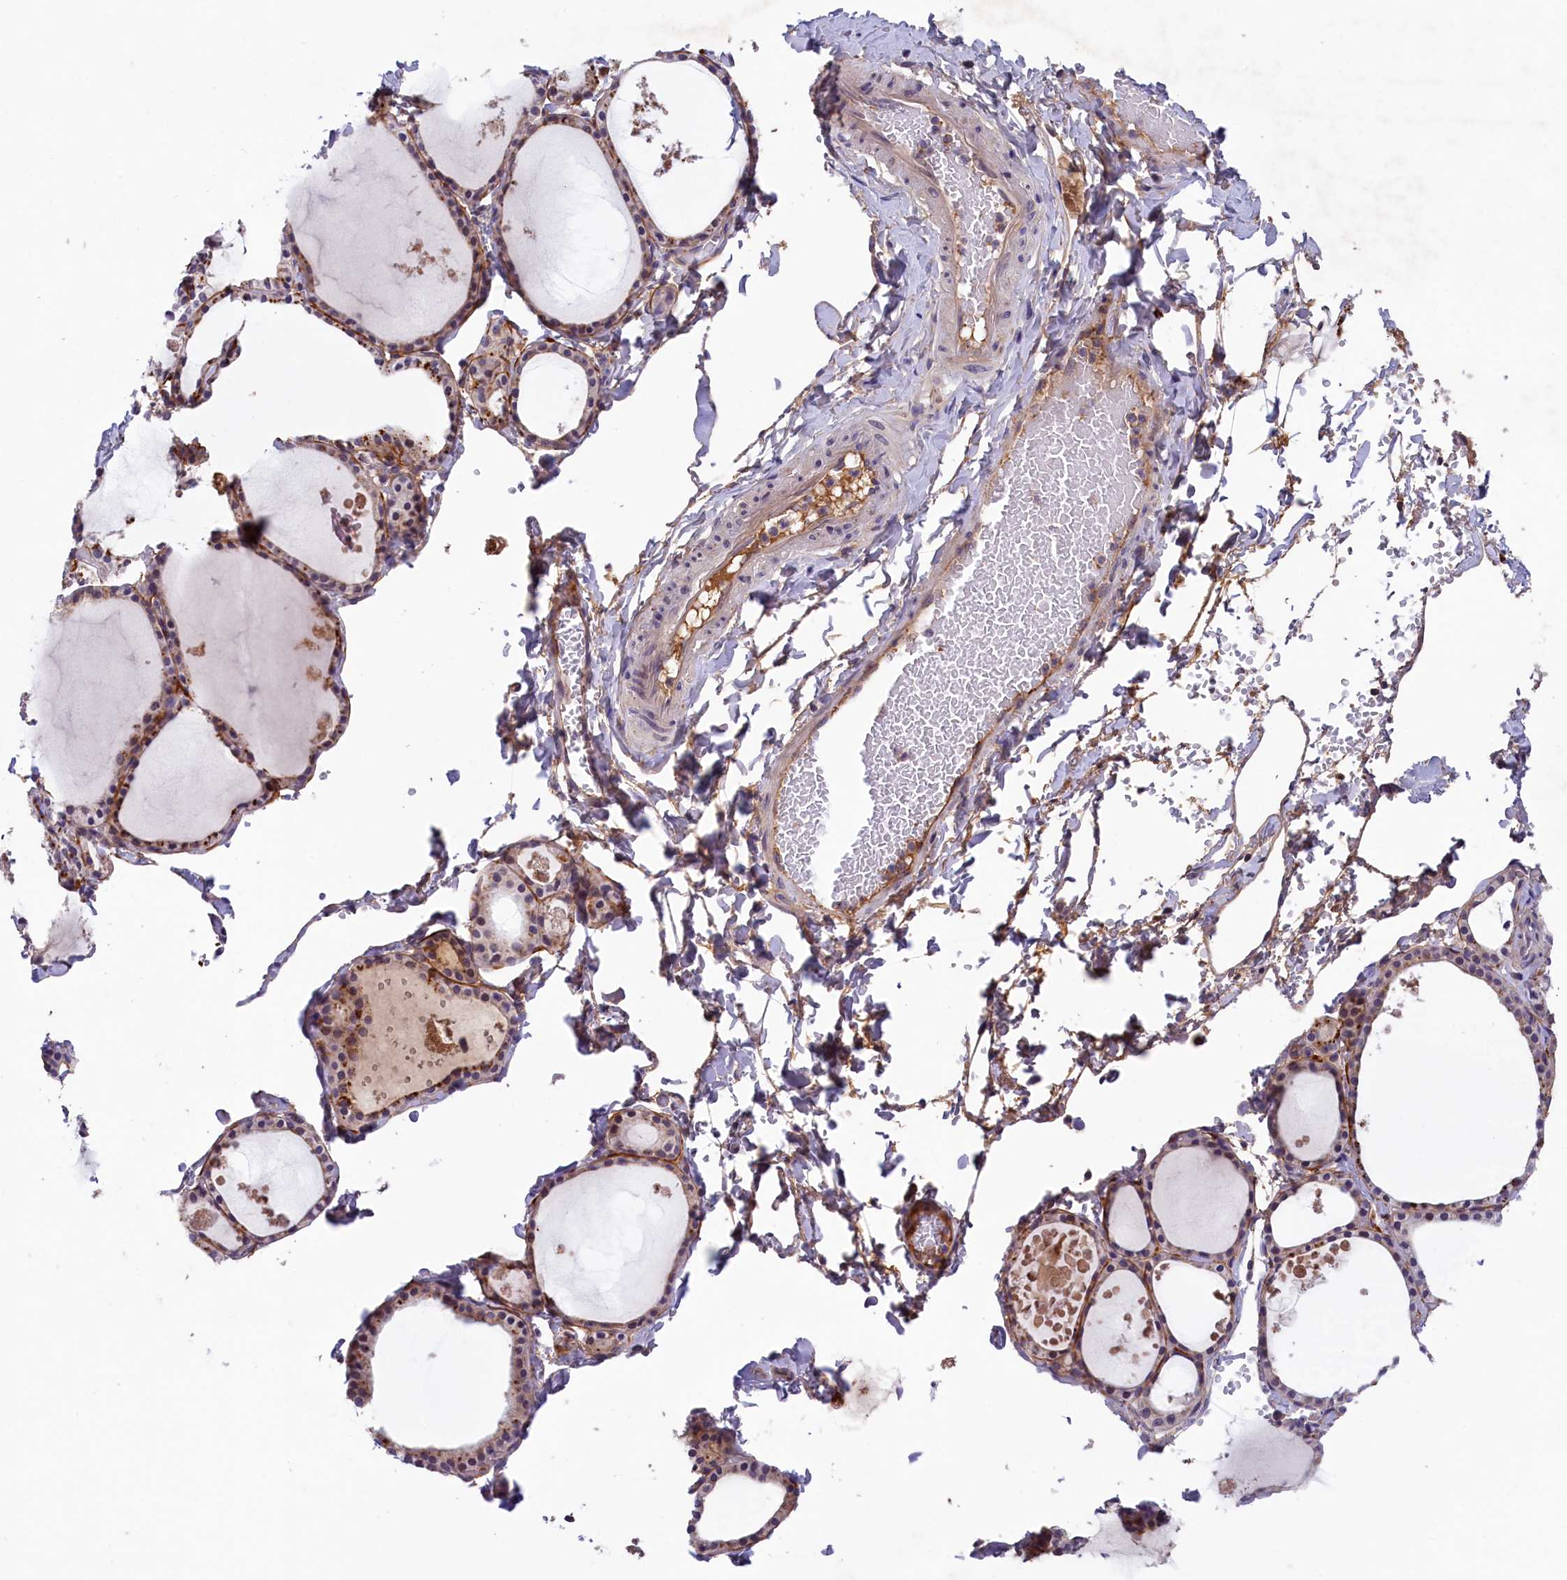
{"staining": {"intensity": "moderate", "quantity": ">75%", "location": "cytoplasmic/membranous"}, "tissue": "thyroid gland", "cell_type": "Glandular cells", "image_type": "normal", "snomed": [{"axis": "morphology", "description": "Normal tissue, NOS"}, {"axis": "topography", "description": "Thyroid gland"}], "caption": "This photomicrograph reveals normal thyroid gland stained with immunohistochemistry (IHC) to label a protein in brown. The cytoplasmic/membranous of glandular cells show moderate positivity for the protein. Nuclei are counter-stained blue.", "gene": "STYX", "patient": {"sex": "male", "age": 56}}